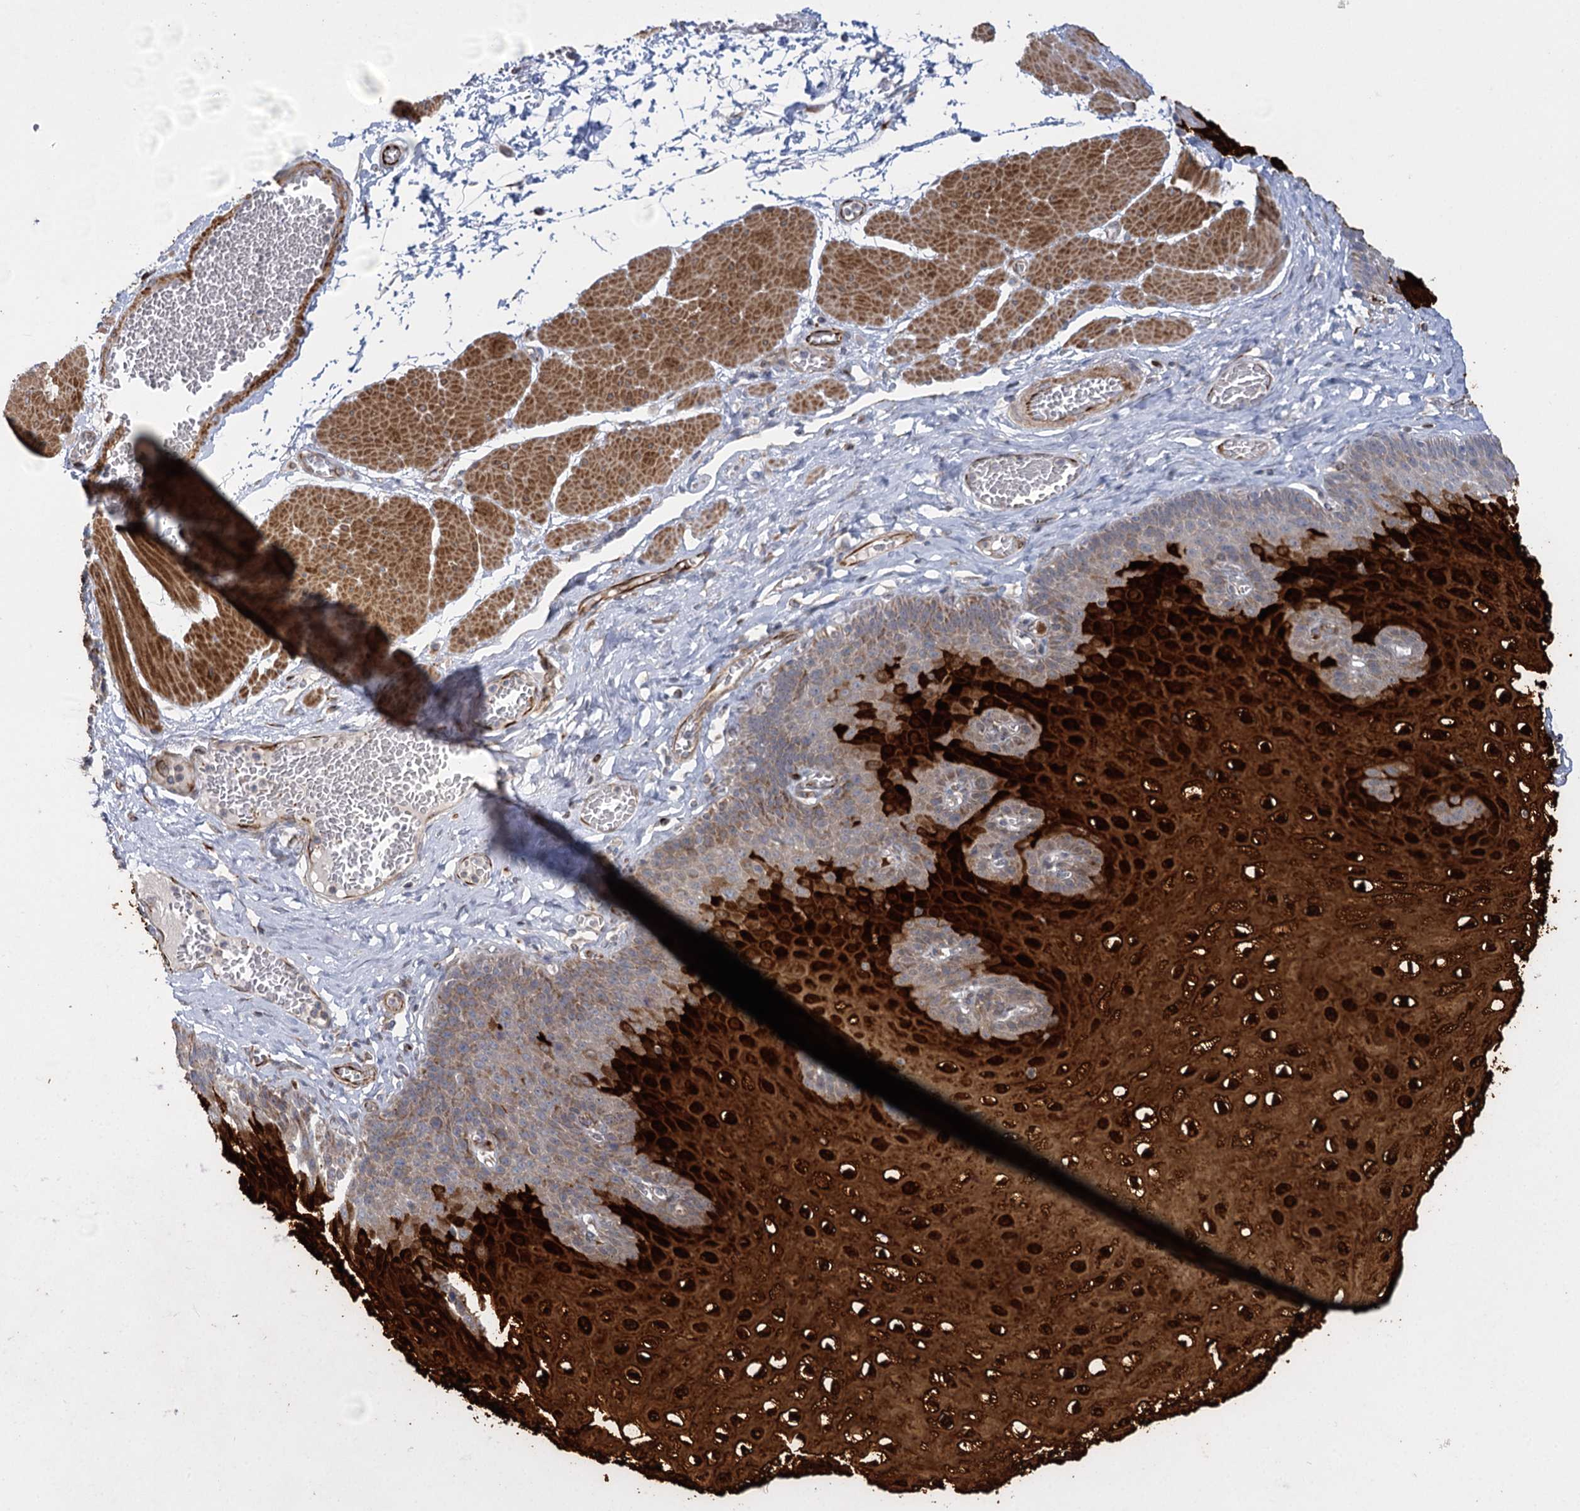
{"staining": {"intensity": "strong", "quantity": "25%-75%", "location": "cytoplasmic/membranous"}, "tissue": "esophagus", "cell_type": "Squamous epithelial cells", "image_type": "normal", "snomed": [{"axis": "morphology", "description": "Normal tissue, NOS"}, {"axis": "topography", "description": "Esophagus"}], "caption": "Immunohistochemical staining of benign human esophagus reveals strong cytoplasmic/membranous protein expression in about 25%-75% of squamous epithelial cells.", "gene": "DHTKD1", "patient": {"sex": "male", "age": 60}}